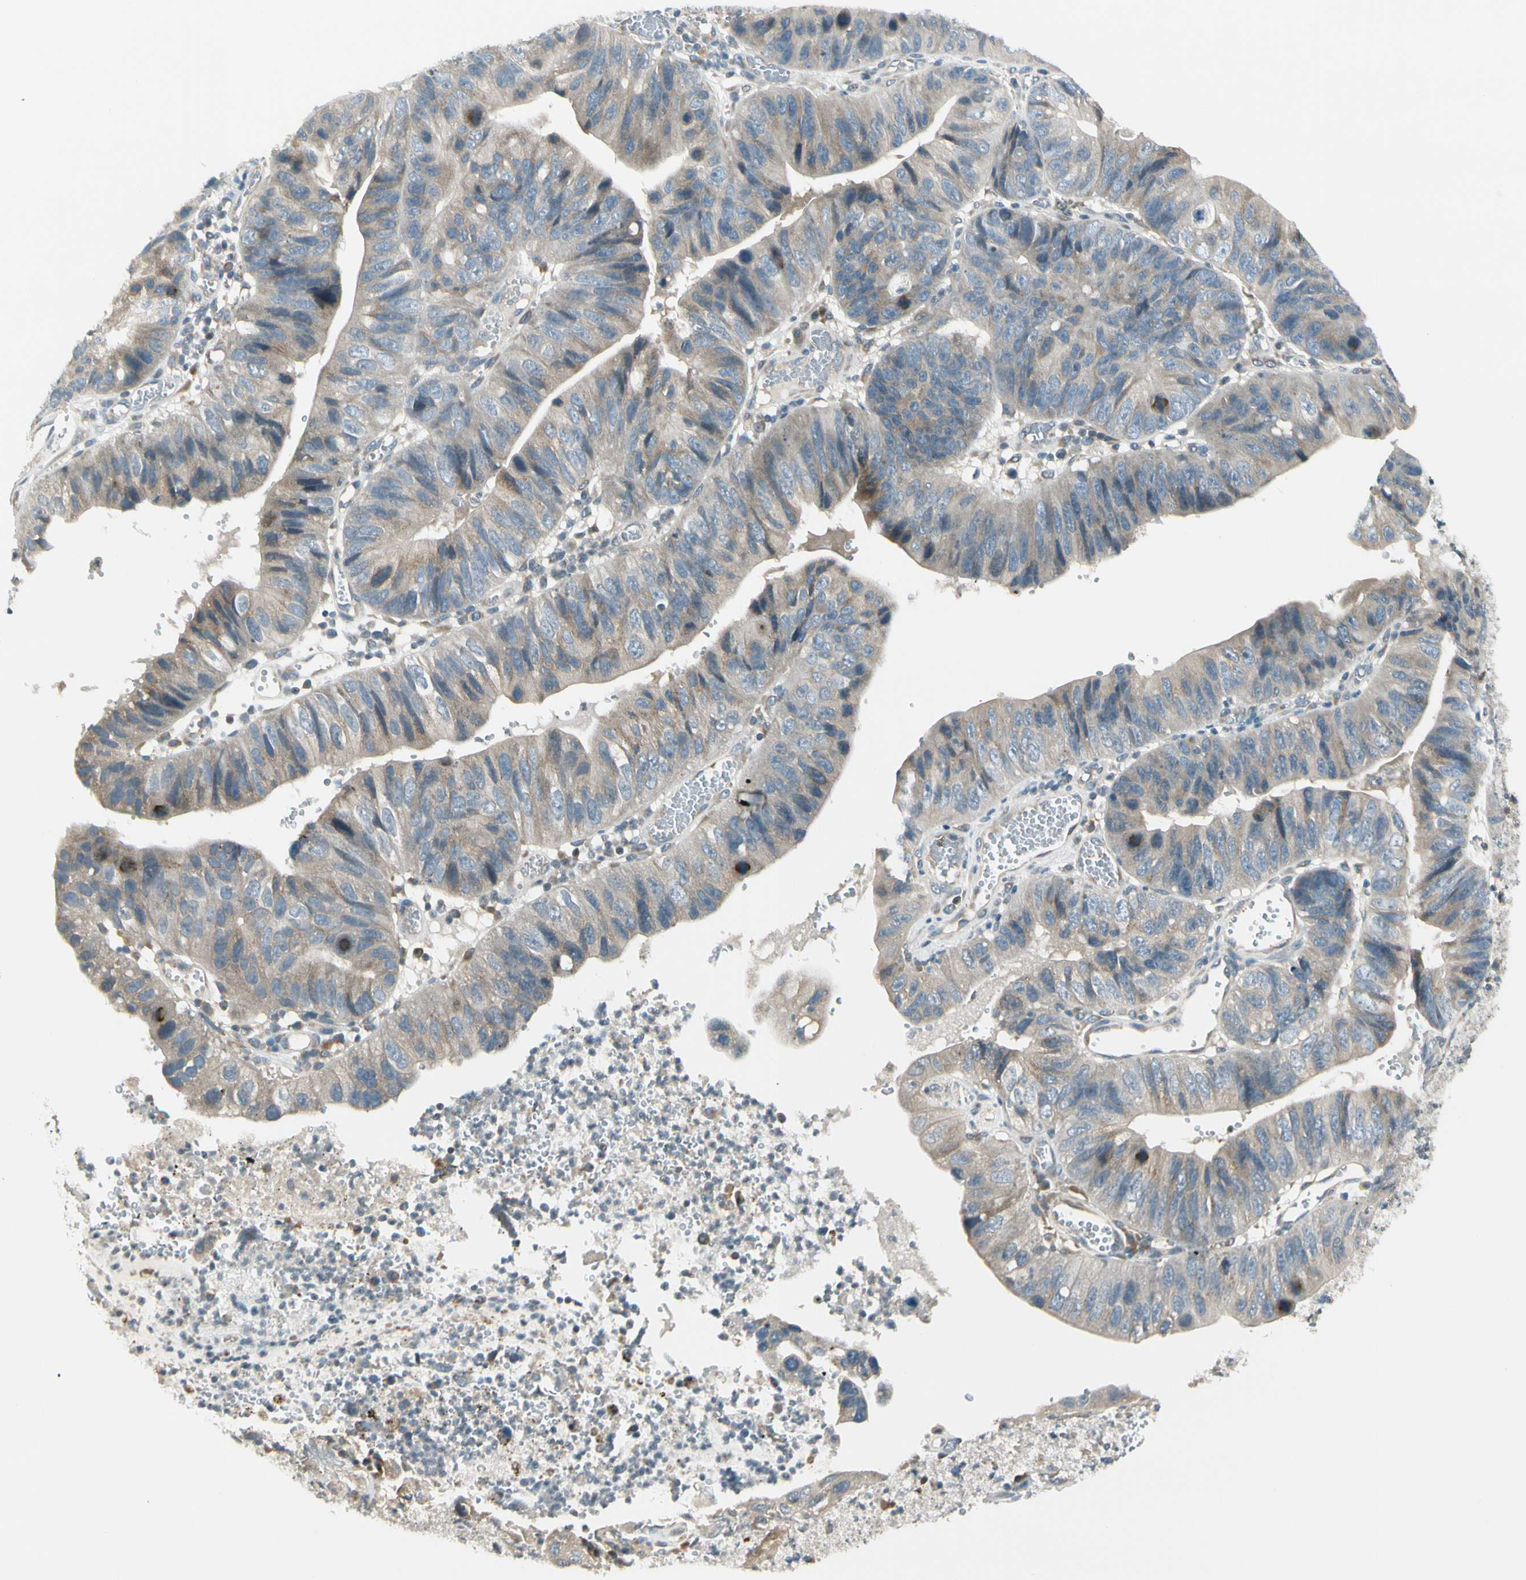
{"staining": {"intensity": "weak", "quantity": "25%-75%", "location": "cytoplasmic/membranous"}, "tissue": "stomach cancer", "cell_type": "Tumor cells", "image_type": "cancer", "snomed": [{"axis": "morphology", "description": "Adenocarcinoma, NOS"}, {"axis": "topography", "description": "Stomach"}], "caption": "About 25%-75% of tumor cells in stomach cancer (adenocarcinoma) exhibit weak cytoplasmic/membranous protein expression as visualized by brown immunohistochemical staining.", "gene": "BNIP1", "patient": {"sex": "male", "age": 59}}